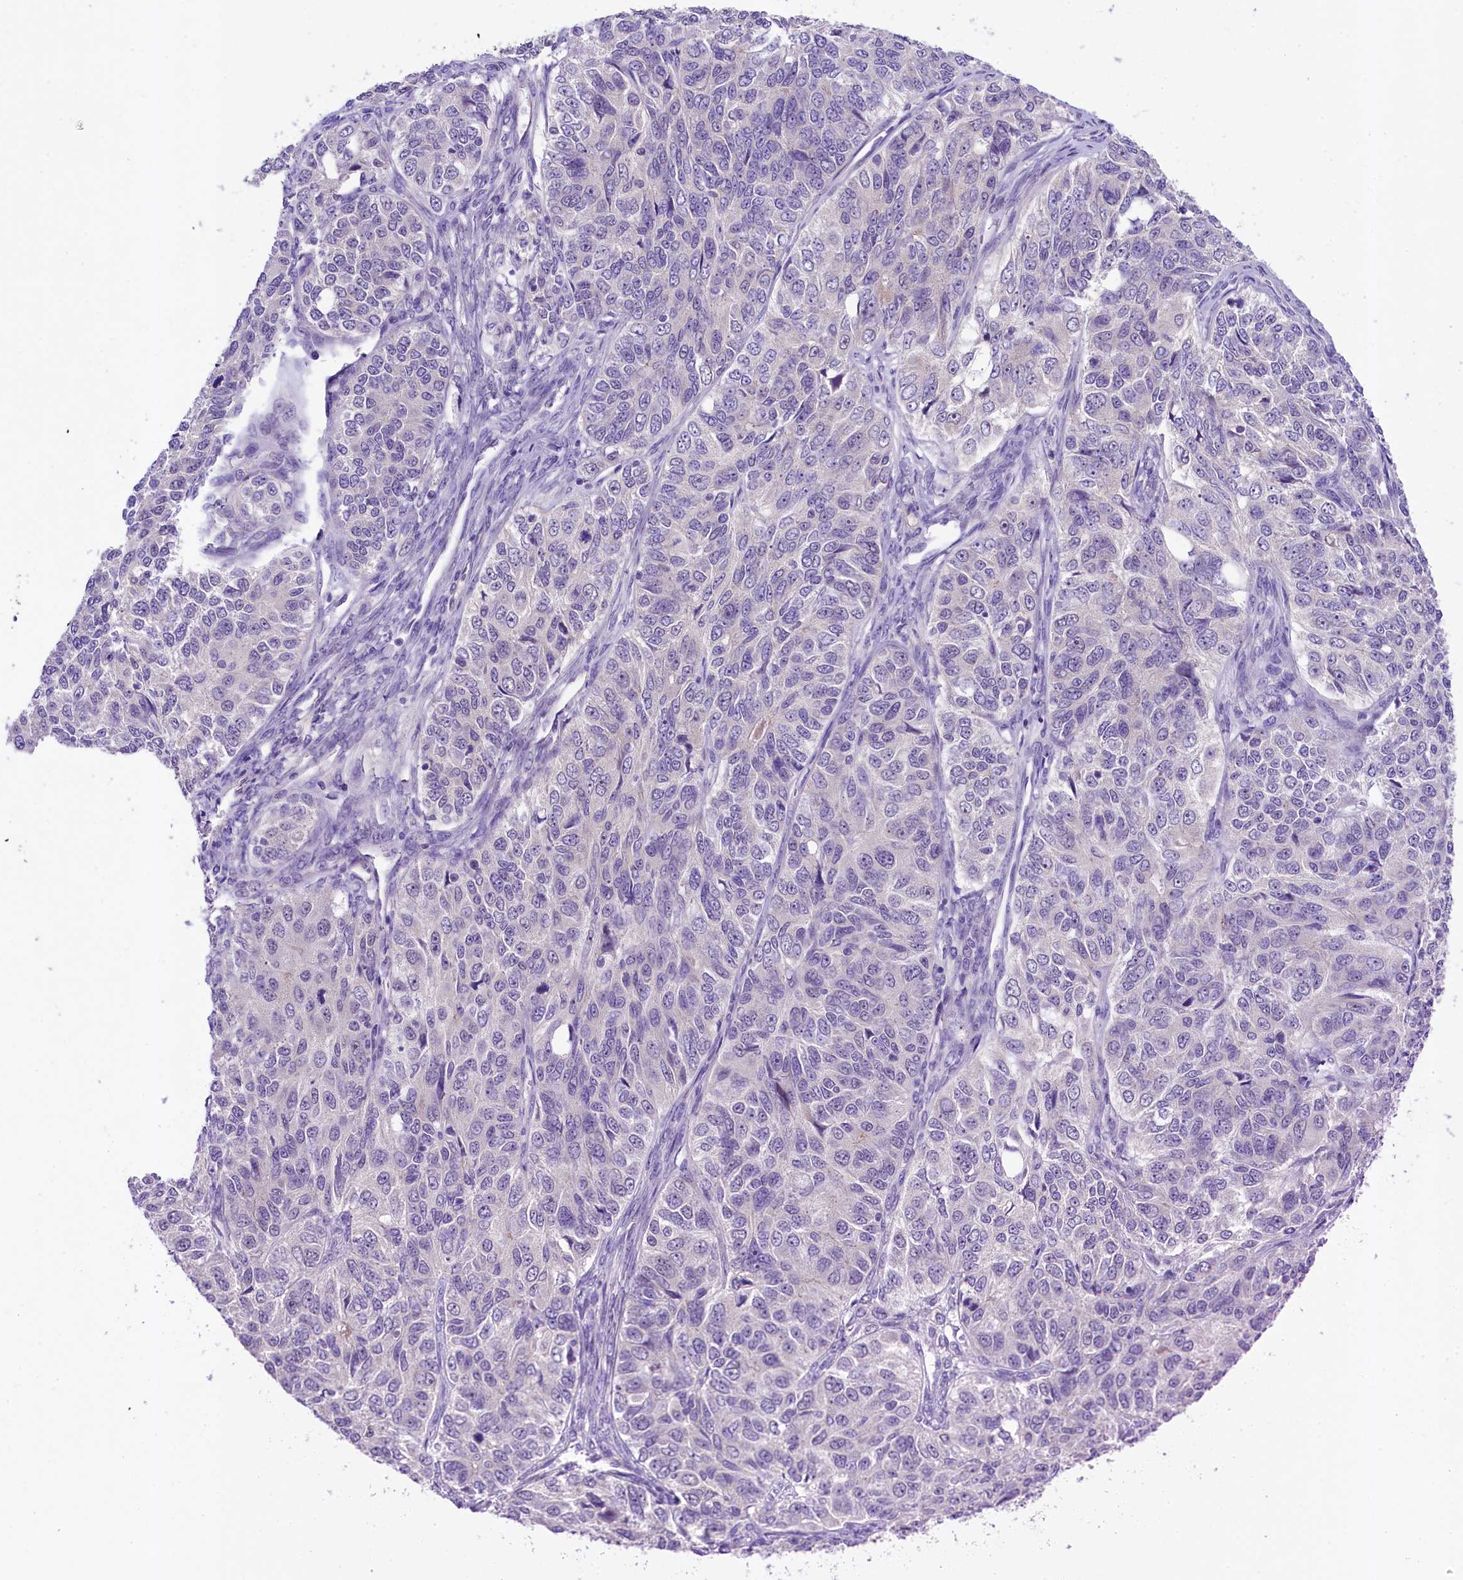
{"staining": {"intensity": "negative", "quantity": "none", "location": "none"}, "tissue": "ovarian cancer", "cell_type": "Tumor cells", "image_type": "cancer", "snomed": [{"axis": "morphology", "description": "Carcinoma, endometroid"}, {"axis": "topography", "description": "Ovary"}], "caption": "Tumor cells show no significant protein staining in ovarian cancer (endometroid carcinoma).", "gene": "UBXN6", "patient": {"sex": "female", "age": 51}}